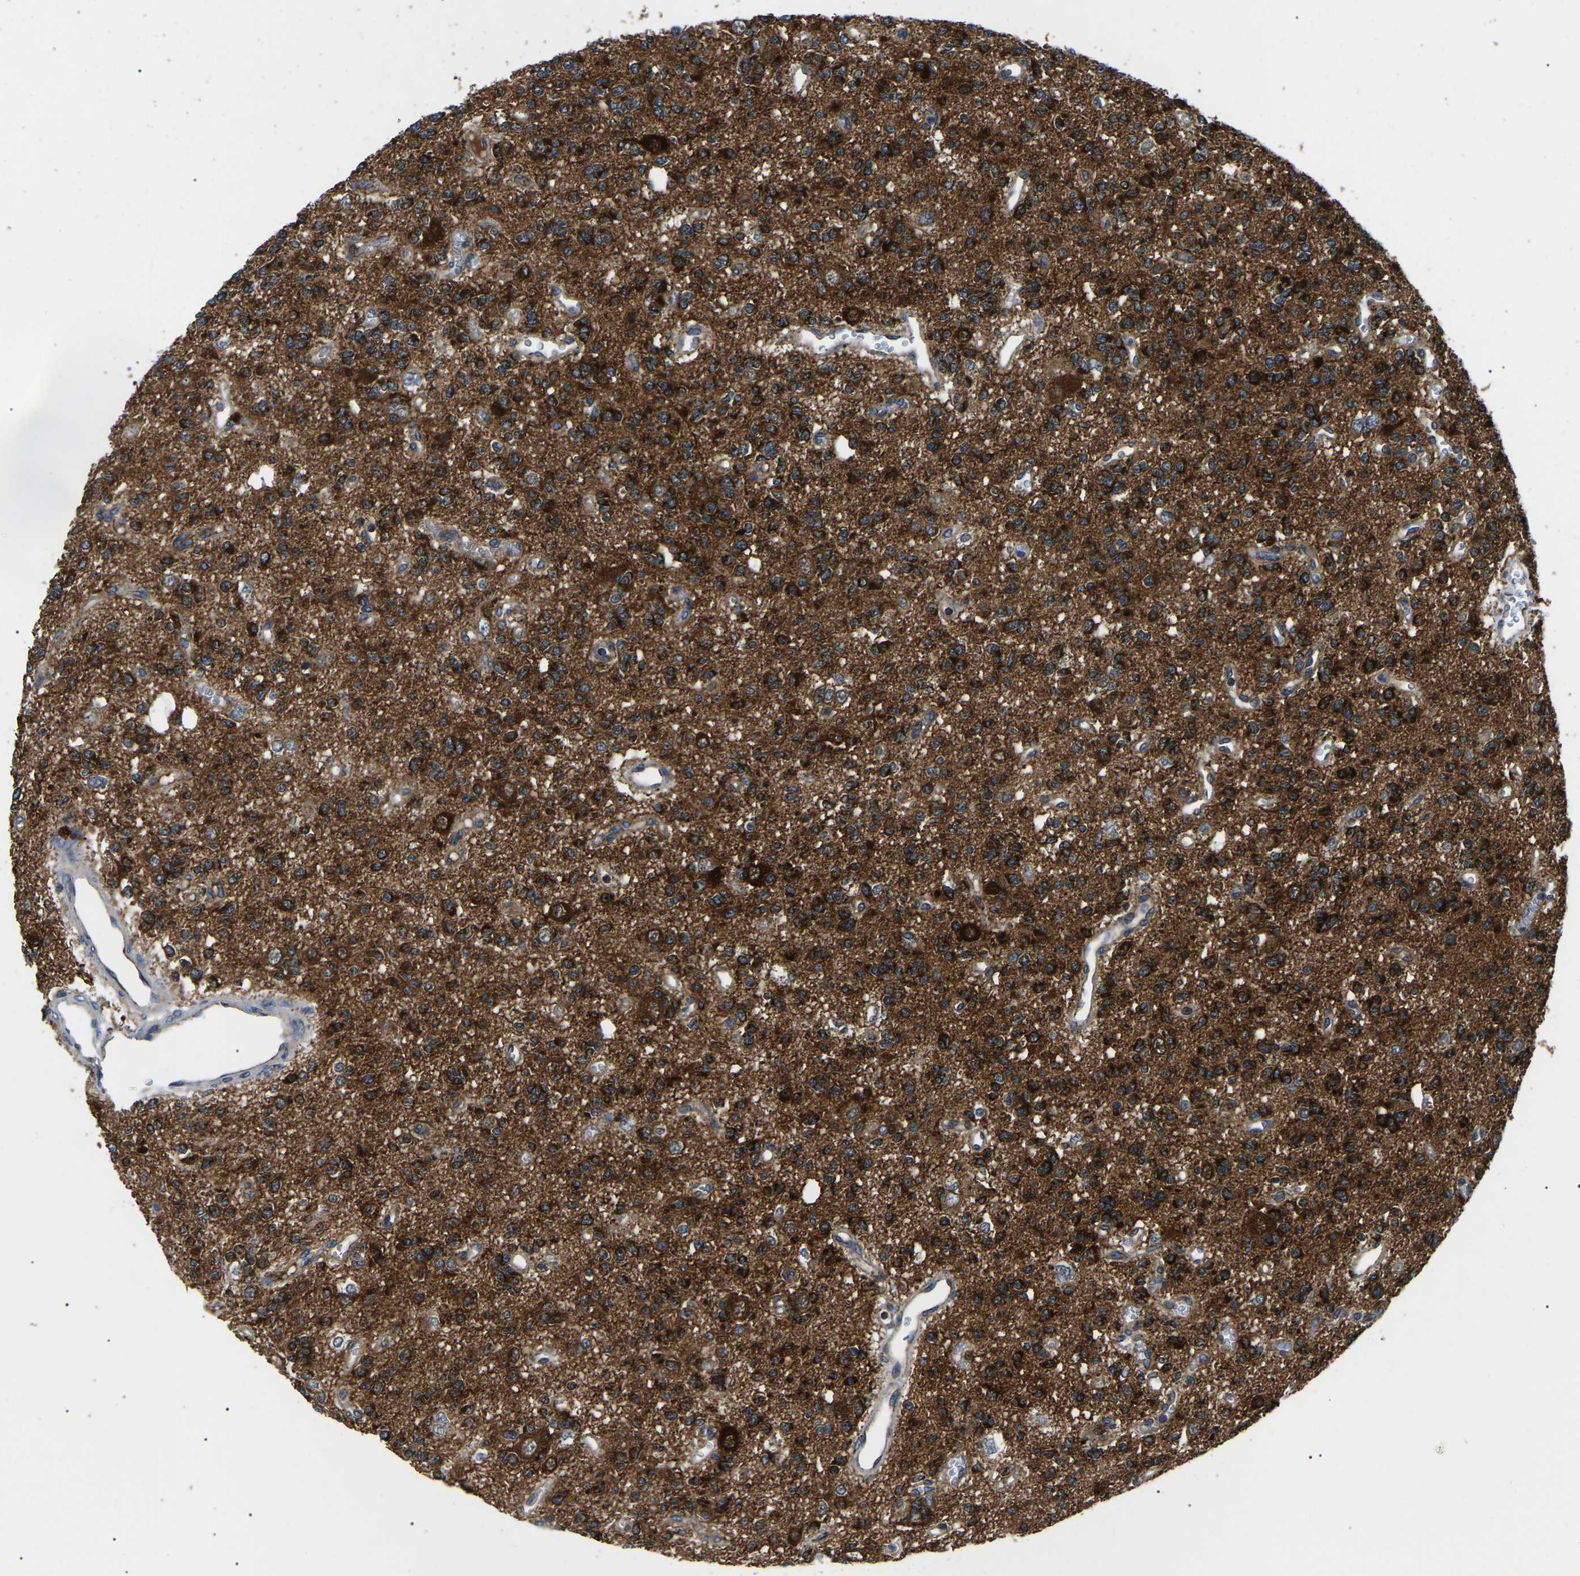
{"staining": {"intensity": "strong", "quantity": ">75%", "location": "cytoplasmic/membranous"}, "tissue": "glioma", "cell_type": "Tumor cells", "image_type": "cancer", "snomed": [{"axis": "morphology", "description": "Glioma, malignant, Low grade"}, {"axis": "topography", "description": "Brain"}], "caption": "DAB immunohistochemical staining of malignant low-grade glioma exhibits strong cytoplasmic/membranous protein expression in approximately >75% of tumor cells.", "gene": "PPM1E", "patient": {"sex": "male", "age": 38}}